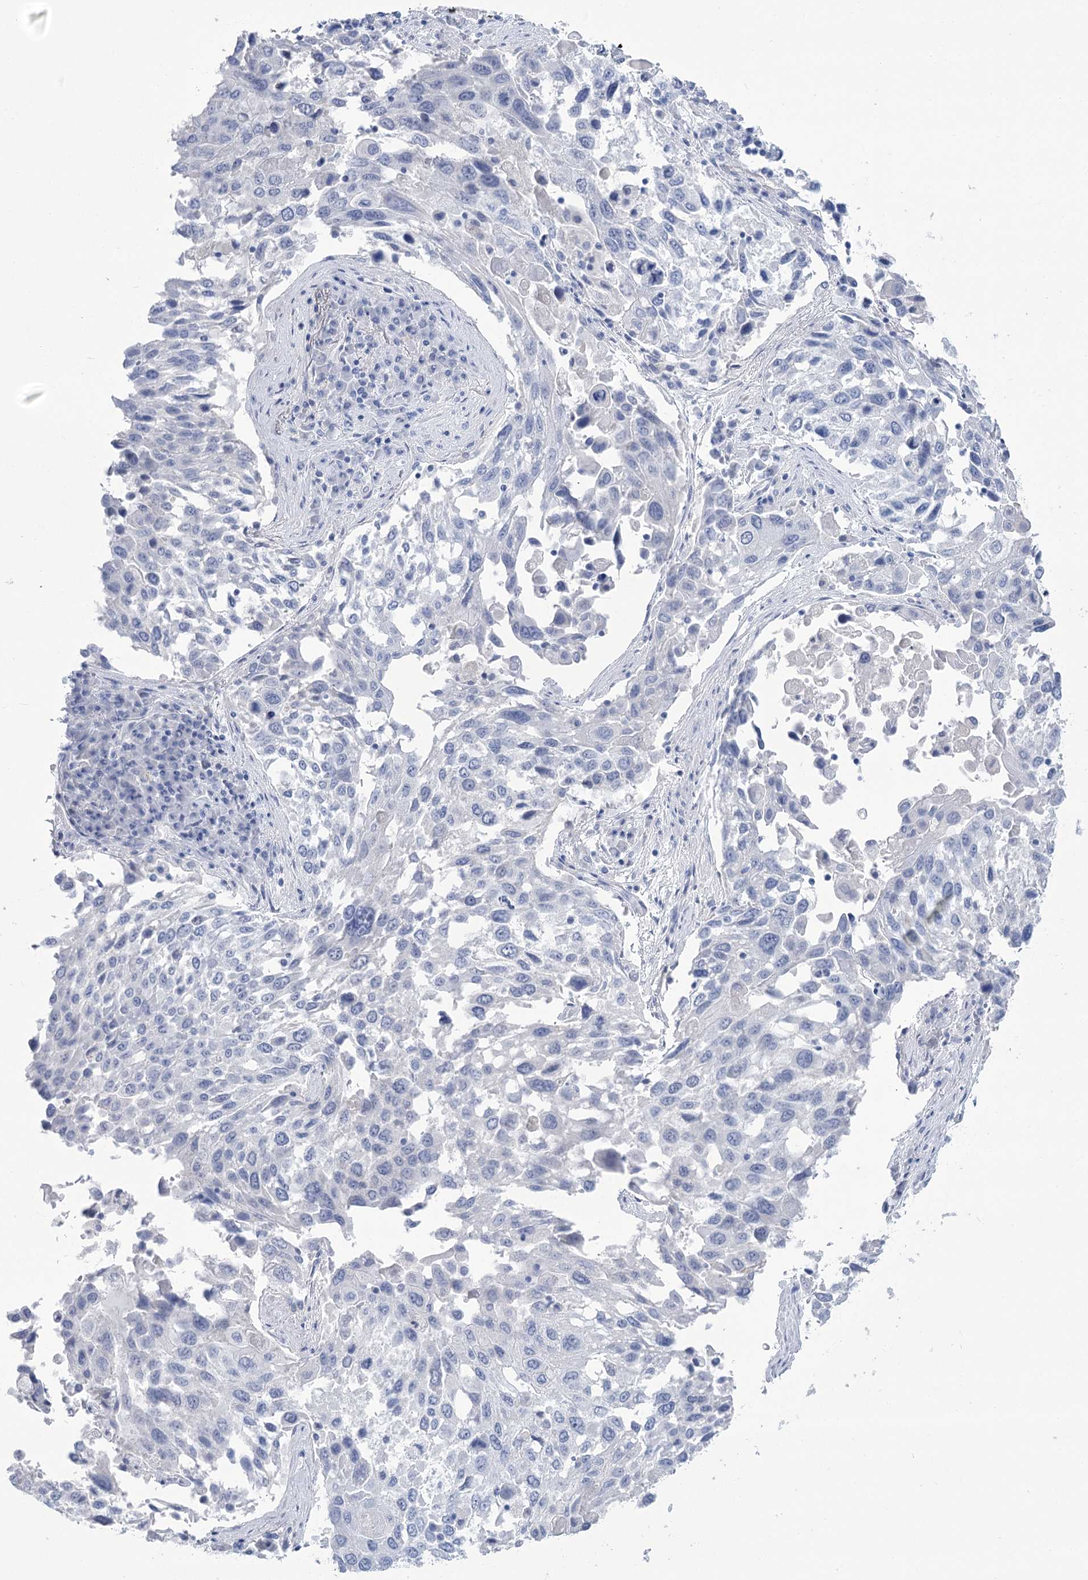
{"staining": {"intensity": "negative", "quantity": "none", "location": "none"}, "tissue": "lung cancer", "cell_type": "Tumor cells", "image_type": "cancer", "snomed": [{"axis": "morphology", "description": "Squamous cell carcinoma, NOS"}, {"axis": "topography", "description": "Lung"}], "caption": "Tumor cells are negative for protein expression in human lung squamous cell carcinoma. Brightfield microscopy of IHC stained with DAB (3,3'-diaminobenzidine) (brown) and hematoxylin (blue), captured at high magnification.", "gene": "PBLD", "patient": {"sex": "male", "age": 65}}